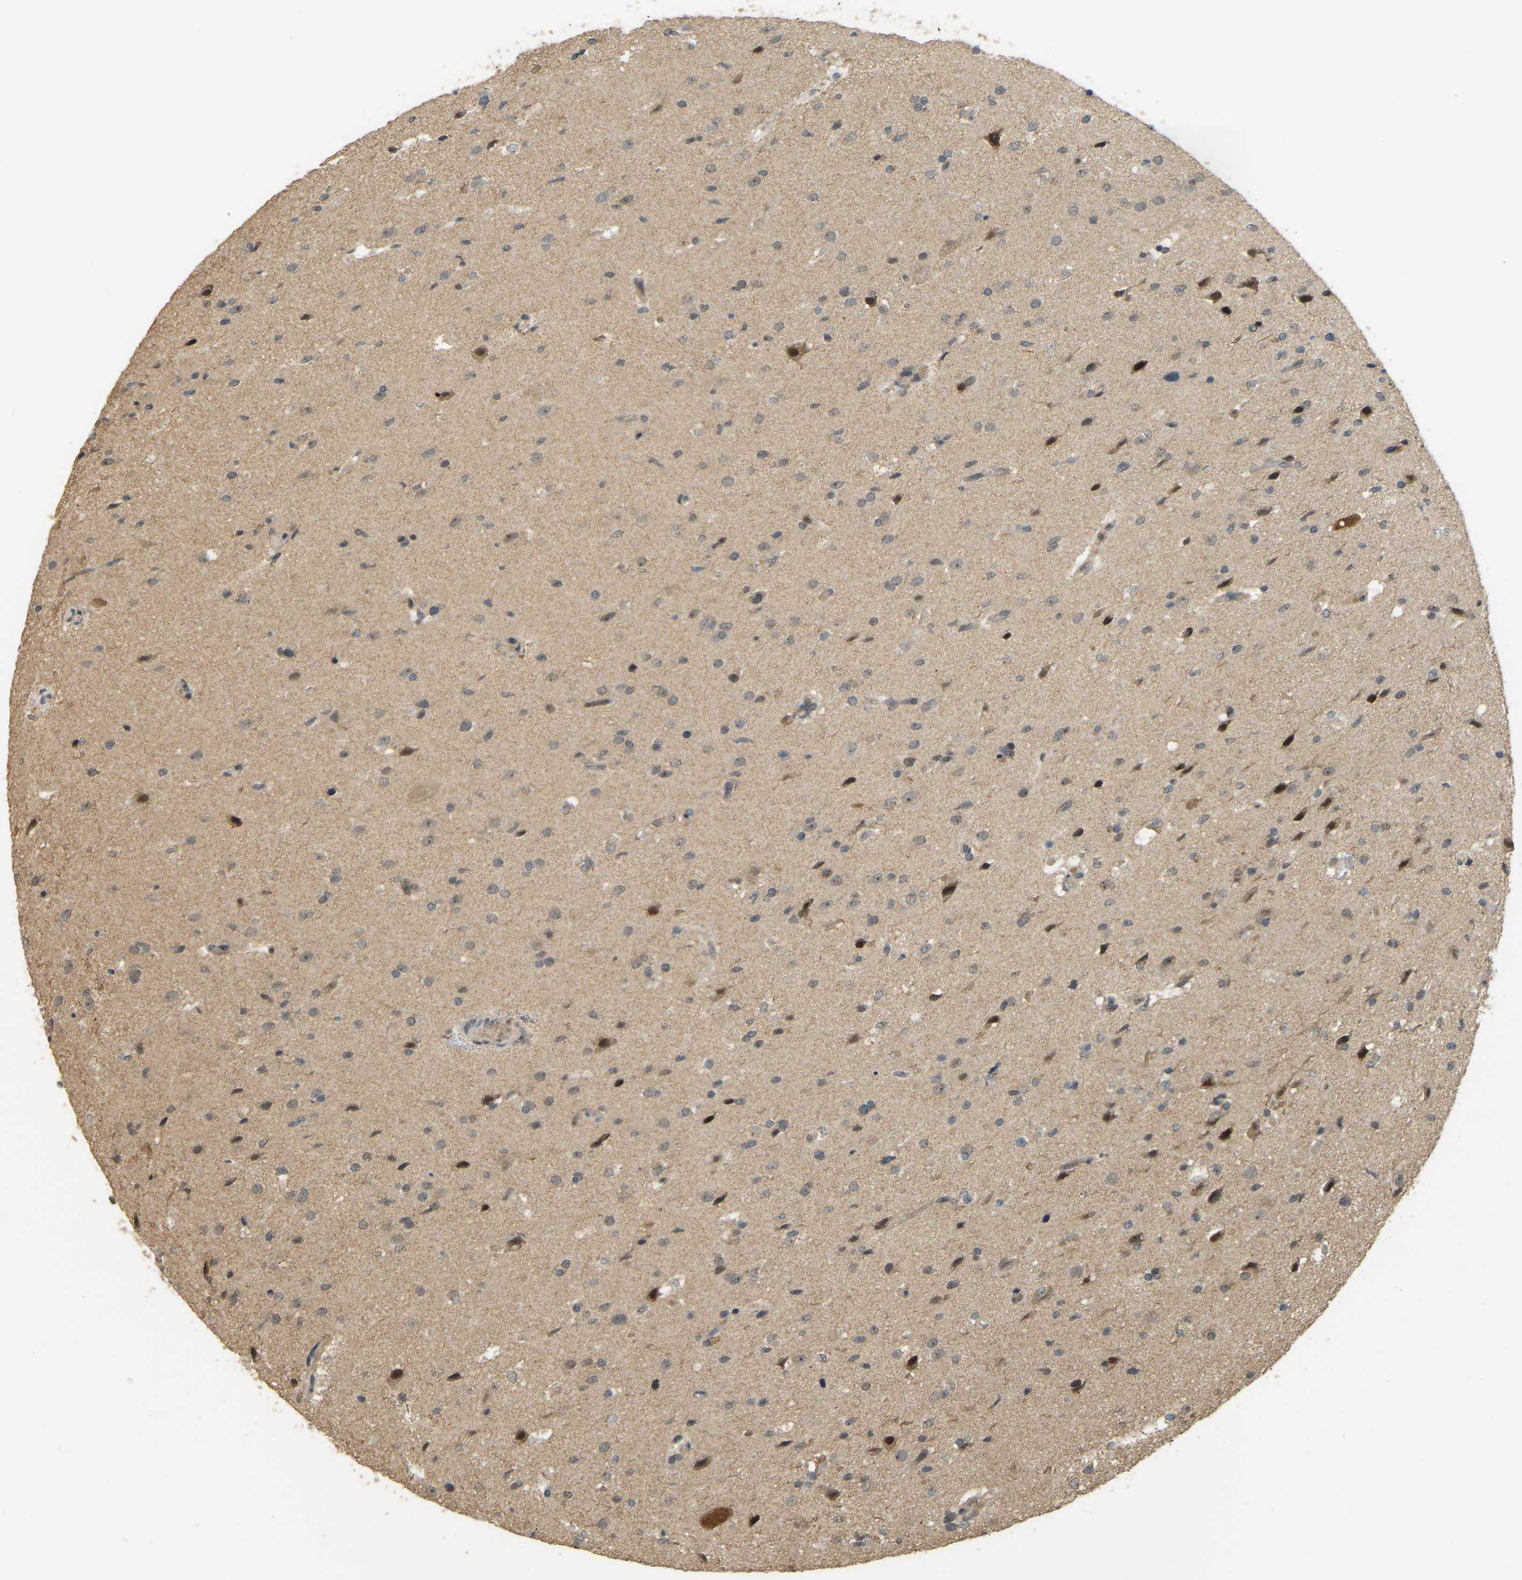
{"staining": {"intensity": "weak", "quantity": "<25%", "location": "cytoplasmic/membranous"}, "tissue": "glioma", "cell_type": "Tumor cells", "image_type": "cancer", "snomed": [{"axis": "morphology", "description": "Glioma, malignant, High grade"}, {"axis": "topography", "description": "Brain"}], "caption": "Immunohistochemistry (IHC) of human high-grade glioma (malignant) shows no expression in tumor cells.", "gene": "BRF2", "patient": {"sex": "male", "age": 33}}